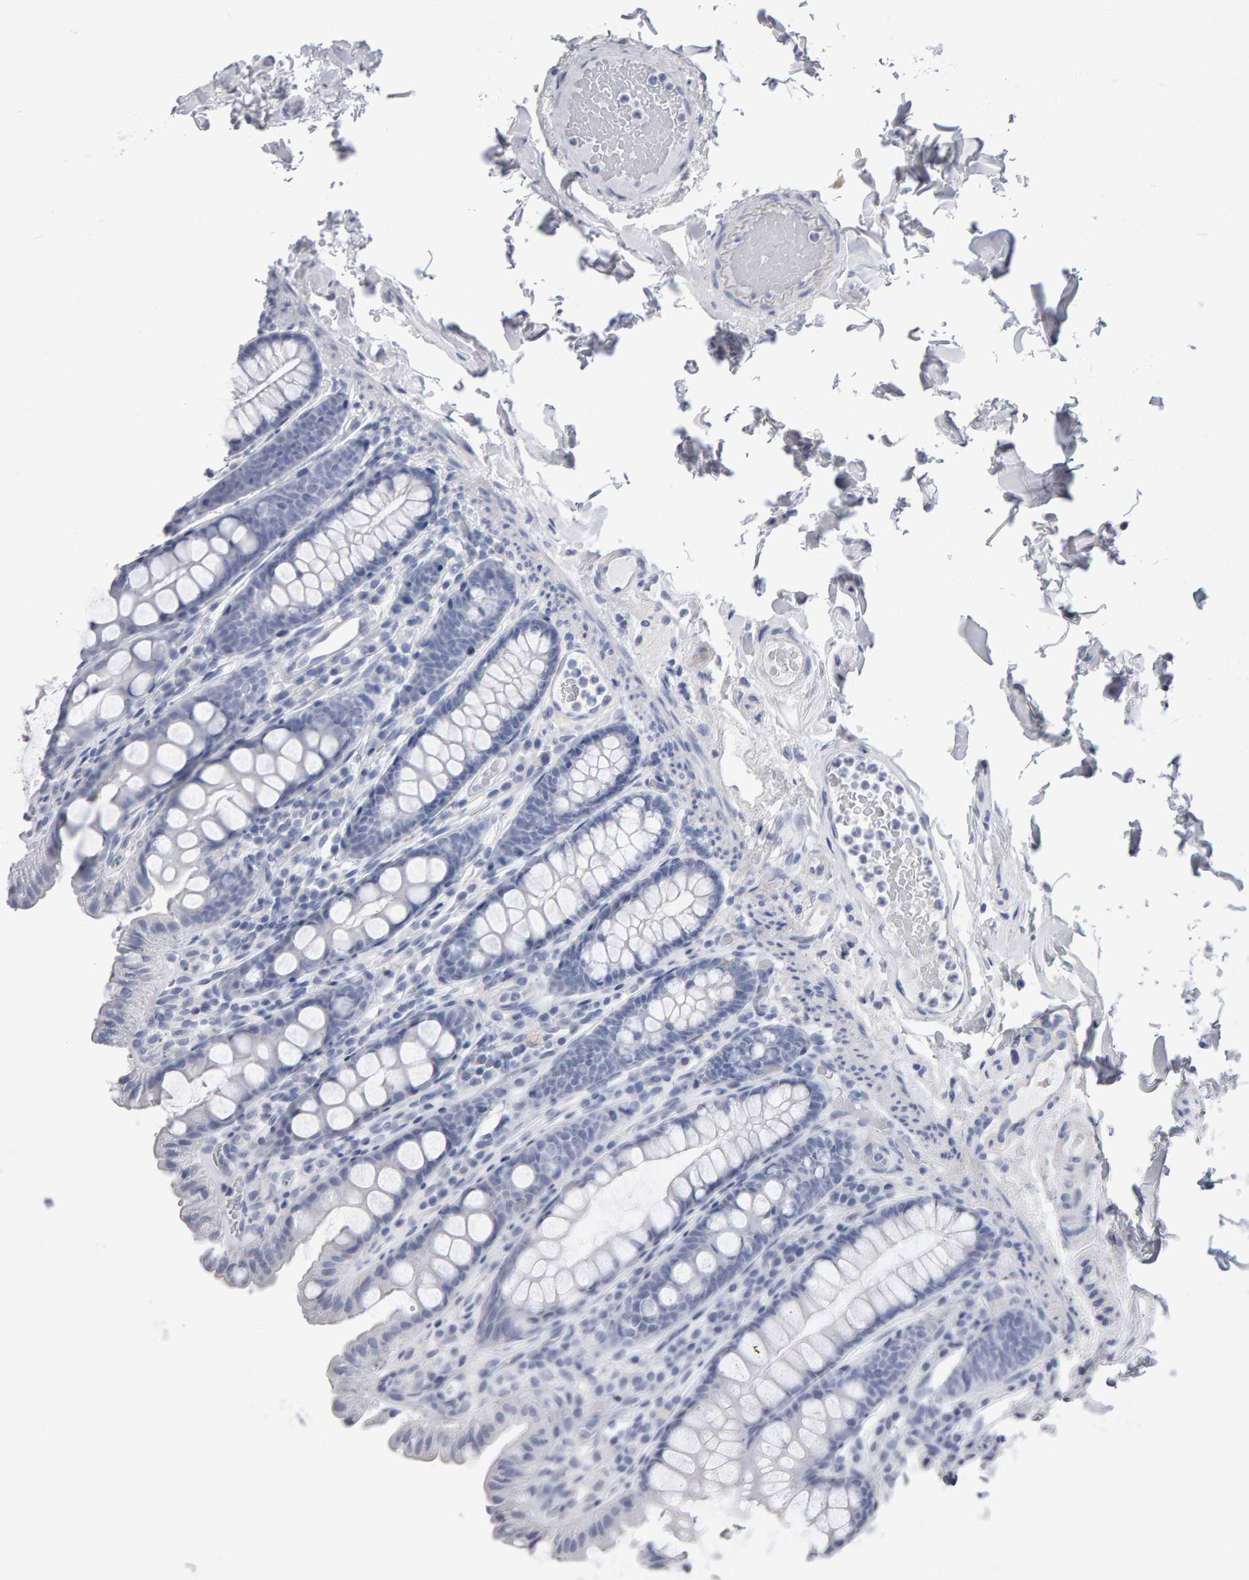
{"staining": {"intensity": "negative", "quantity": "none", "location": "none"}, "tissue": "colon", "cell_type": "Endothelial cells", "image_type": "normal", "snomed": [{"axis": "morphology", "description": "Normal tissue, NOS"}, {"axis": "topography", "description": "Colon"}, {"axis": "topography", "description": "Peripheral nerve tissue"}], "caption": "Colon stained for a protein using immunohistochemistry exhibits no positivity endothelial cells.", "gene": "NCDN", "patient": {"sex": "female", "age": 61}}